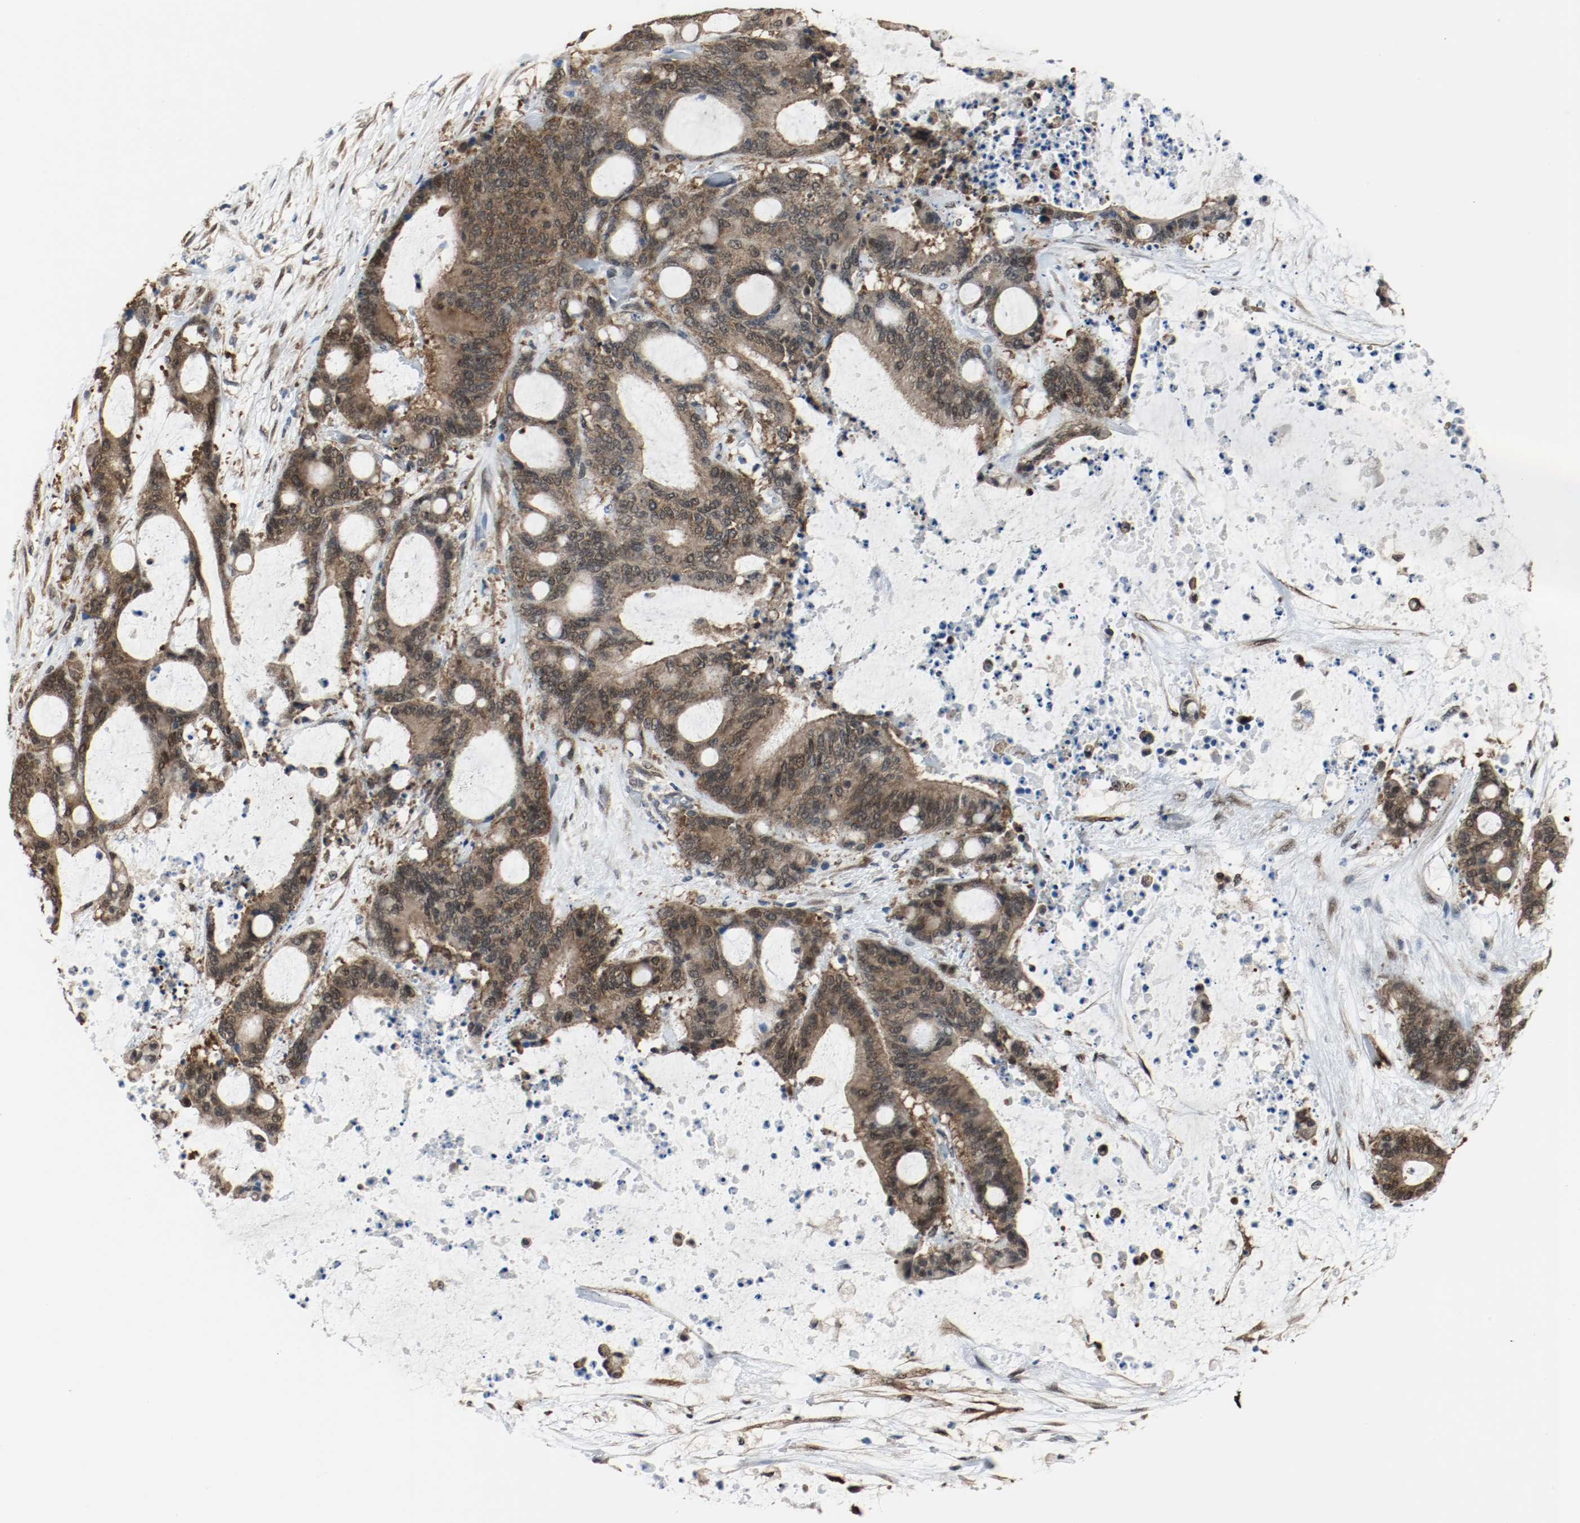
{"staining": {"intensity": "moderate", "quantity": ">75%", "location": "cytoplasmic/membranous,nuclear"}, "tissue": "liver cancer", "cell_type": "Tumor cells", "image_type": "cancer", "snomed": [{"axis": "morphology", "description": "Cholangiocarcinoma"}, {"axis": "topography", "description": "Liver"}], "caption": "Immunohistochemical staining of human liver cancer (cholangiocarcinoma) reveals medium levels of moderate cytoplasmic/membranous and nuclear protein staining in approximately >75% of tumor cells. The staining was performed using DAB (3,3'-diaminobenzidine), with brown indicating positive protein expression. Nuclei are stained blue with hematoxylin.", "gene": "PPME1", "patient": {"sex": "female", "age": 73}}